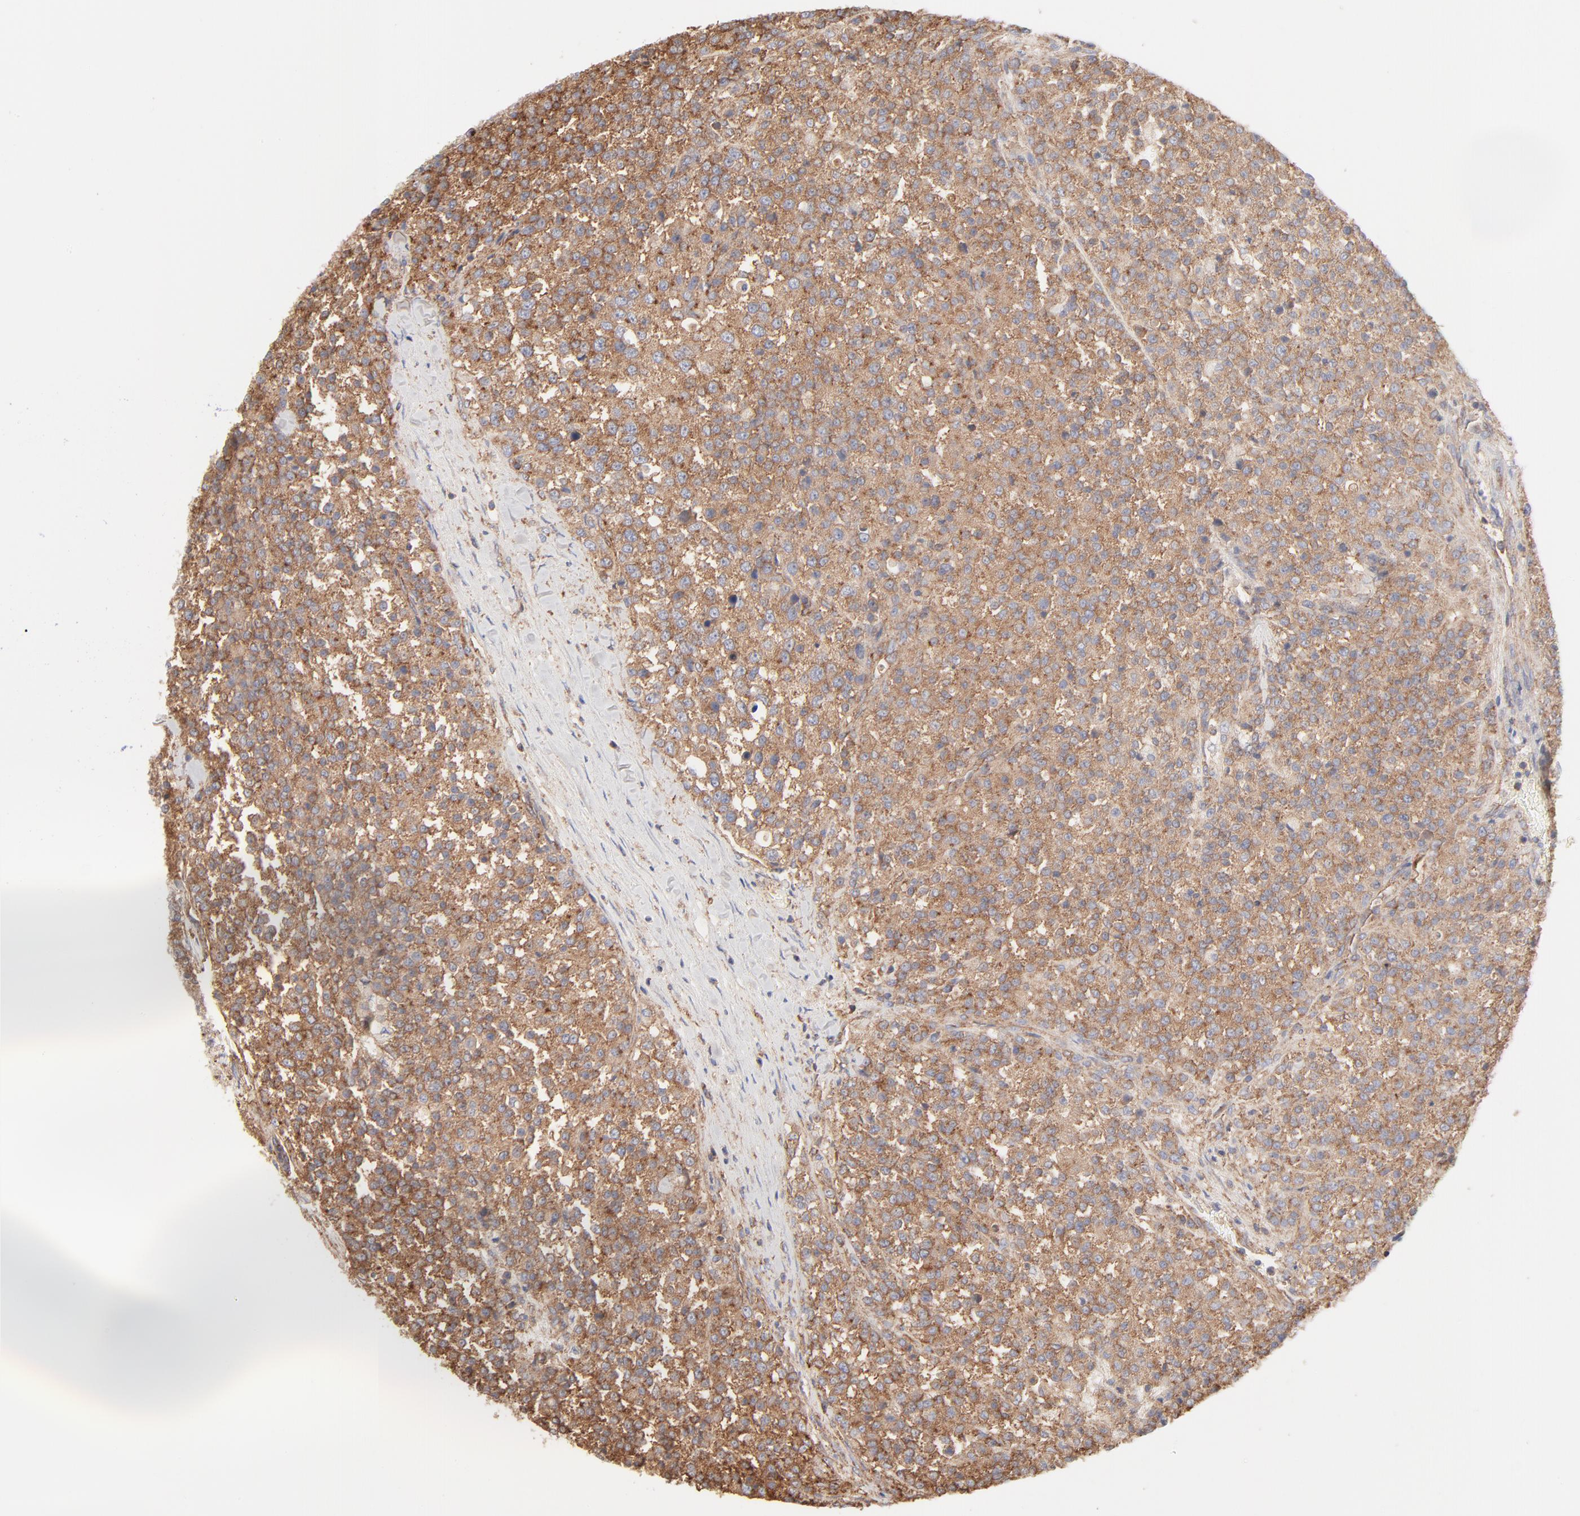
{"staining": {"intensity": "moderate", "quantity": ">75%", "location": "cytoplasmic/membranous"}, "tissue": "testis cancer", "cell_type": "Tumor cells", "image_type": "cancer", "snomed": [{"axis": "morphology", "description": "Seminoma, NOS"}, {"axis": "topography", "description": "Testis"}], "caption": "IHC (DAB (3,3'-diaminobenzidine)) staining of human seminoma (testis) shows moderate cytoplasmic/membranous protein expression in approximately >75% of tumor cells.", "gene": "CLTB", "patient": {"sex": "male", "age": 59}}